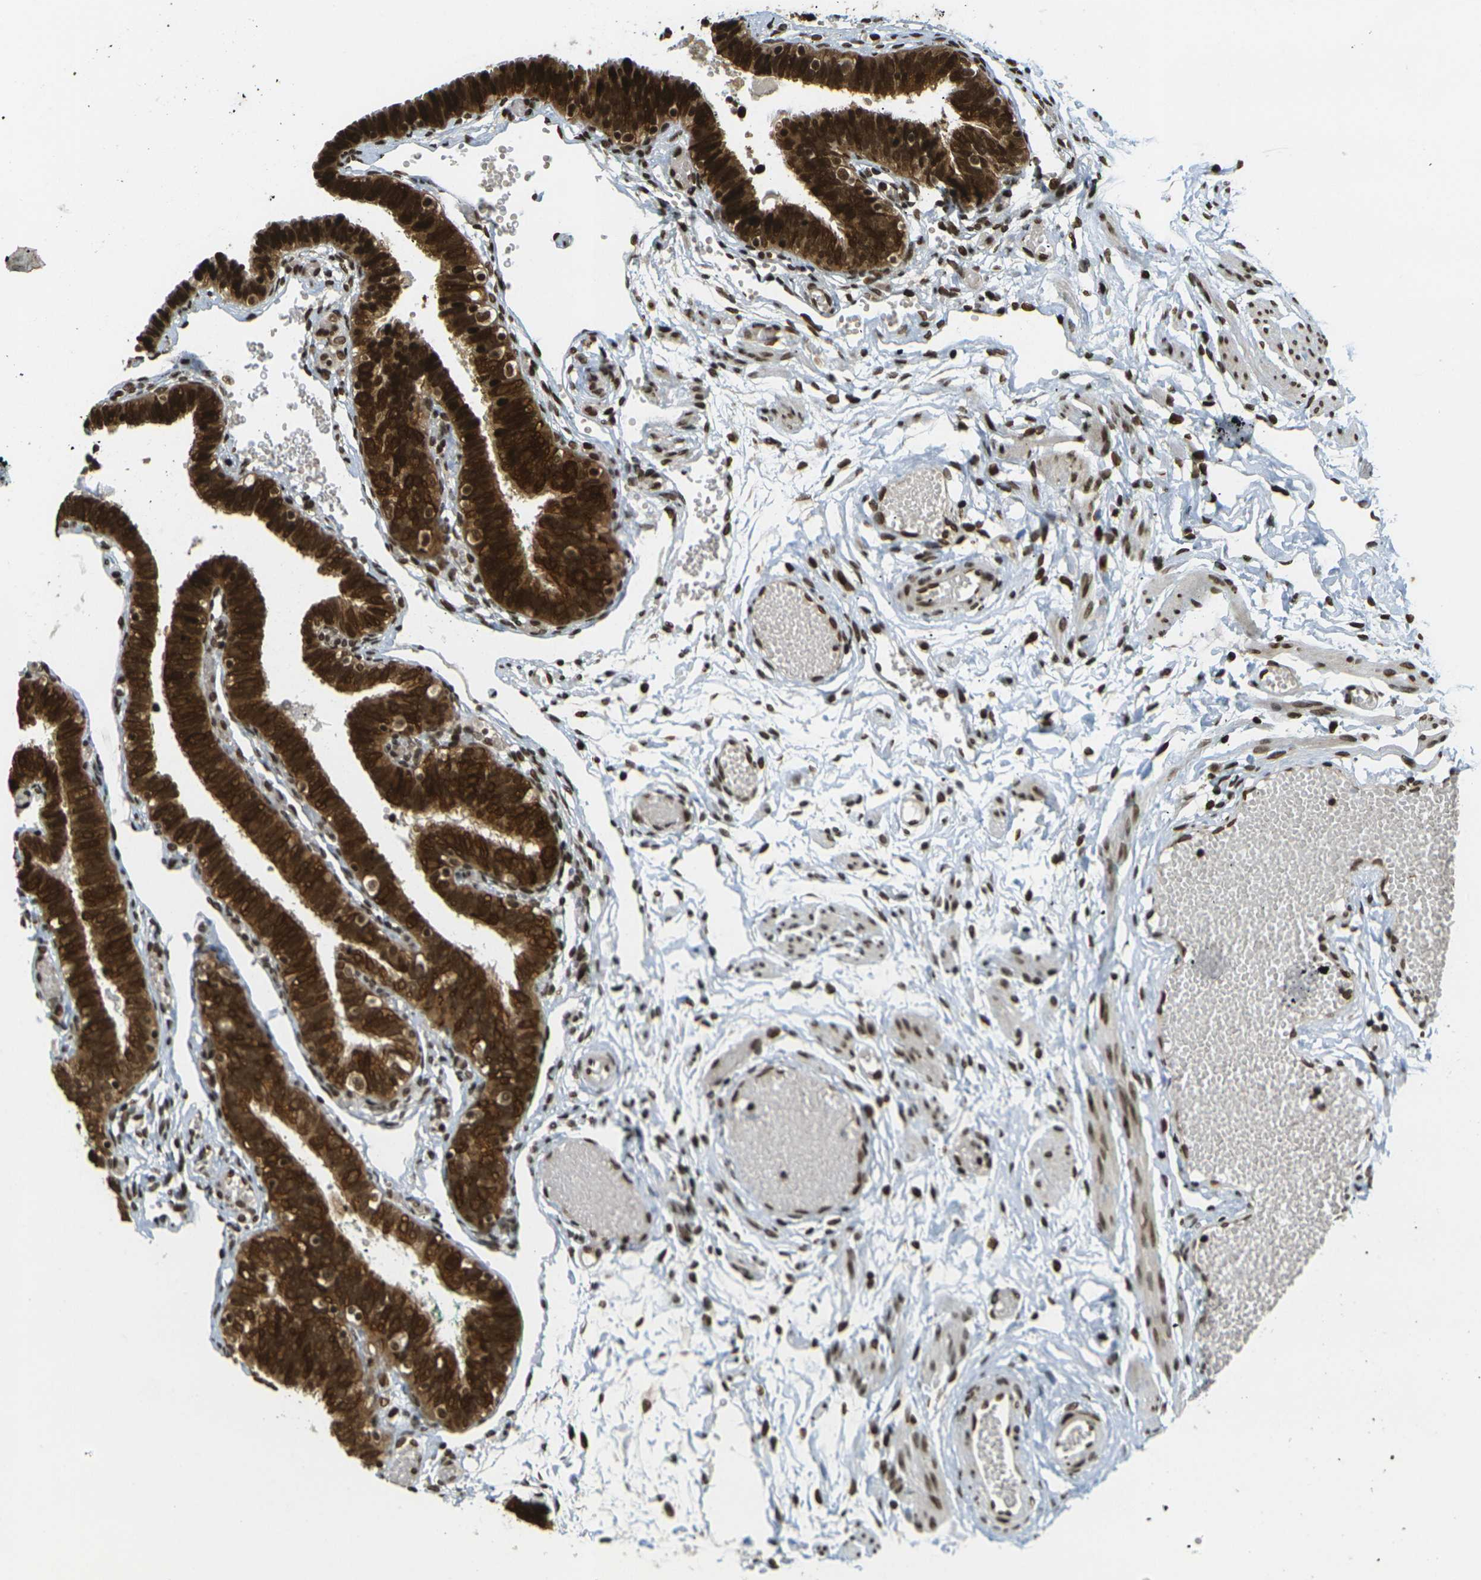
{"staining": {"intensity": "strong", "quantity": ">75%", "location": "cytoplasmic/membranous,nuclear"}, "tissue": "fallopian tube", "cell_type": "Glandular cells", "image_type": "normal", "snomed": [{"axis": "morphology", "description": "Normal tissue, NOS"}, {"axis": "topography", "description": "Fallopian tube"}], "caption": "DAB (3,3'-diaminobenzidine) immunohistochemical staining of normal human fallopian tube displays strong cytoplasmic/membranous,nuclear protein positivity in approximately >75% of glandular cells.", "gene": "RUVBL2", "patient": {"sex": "female", "age": 46}}